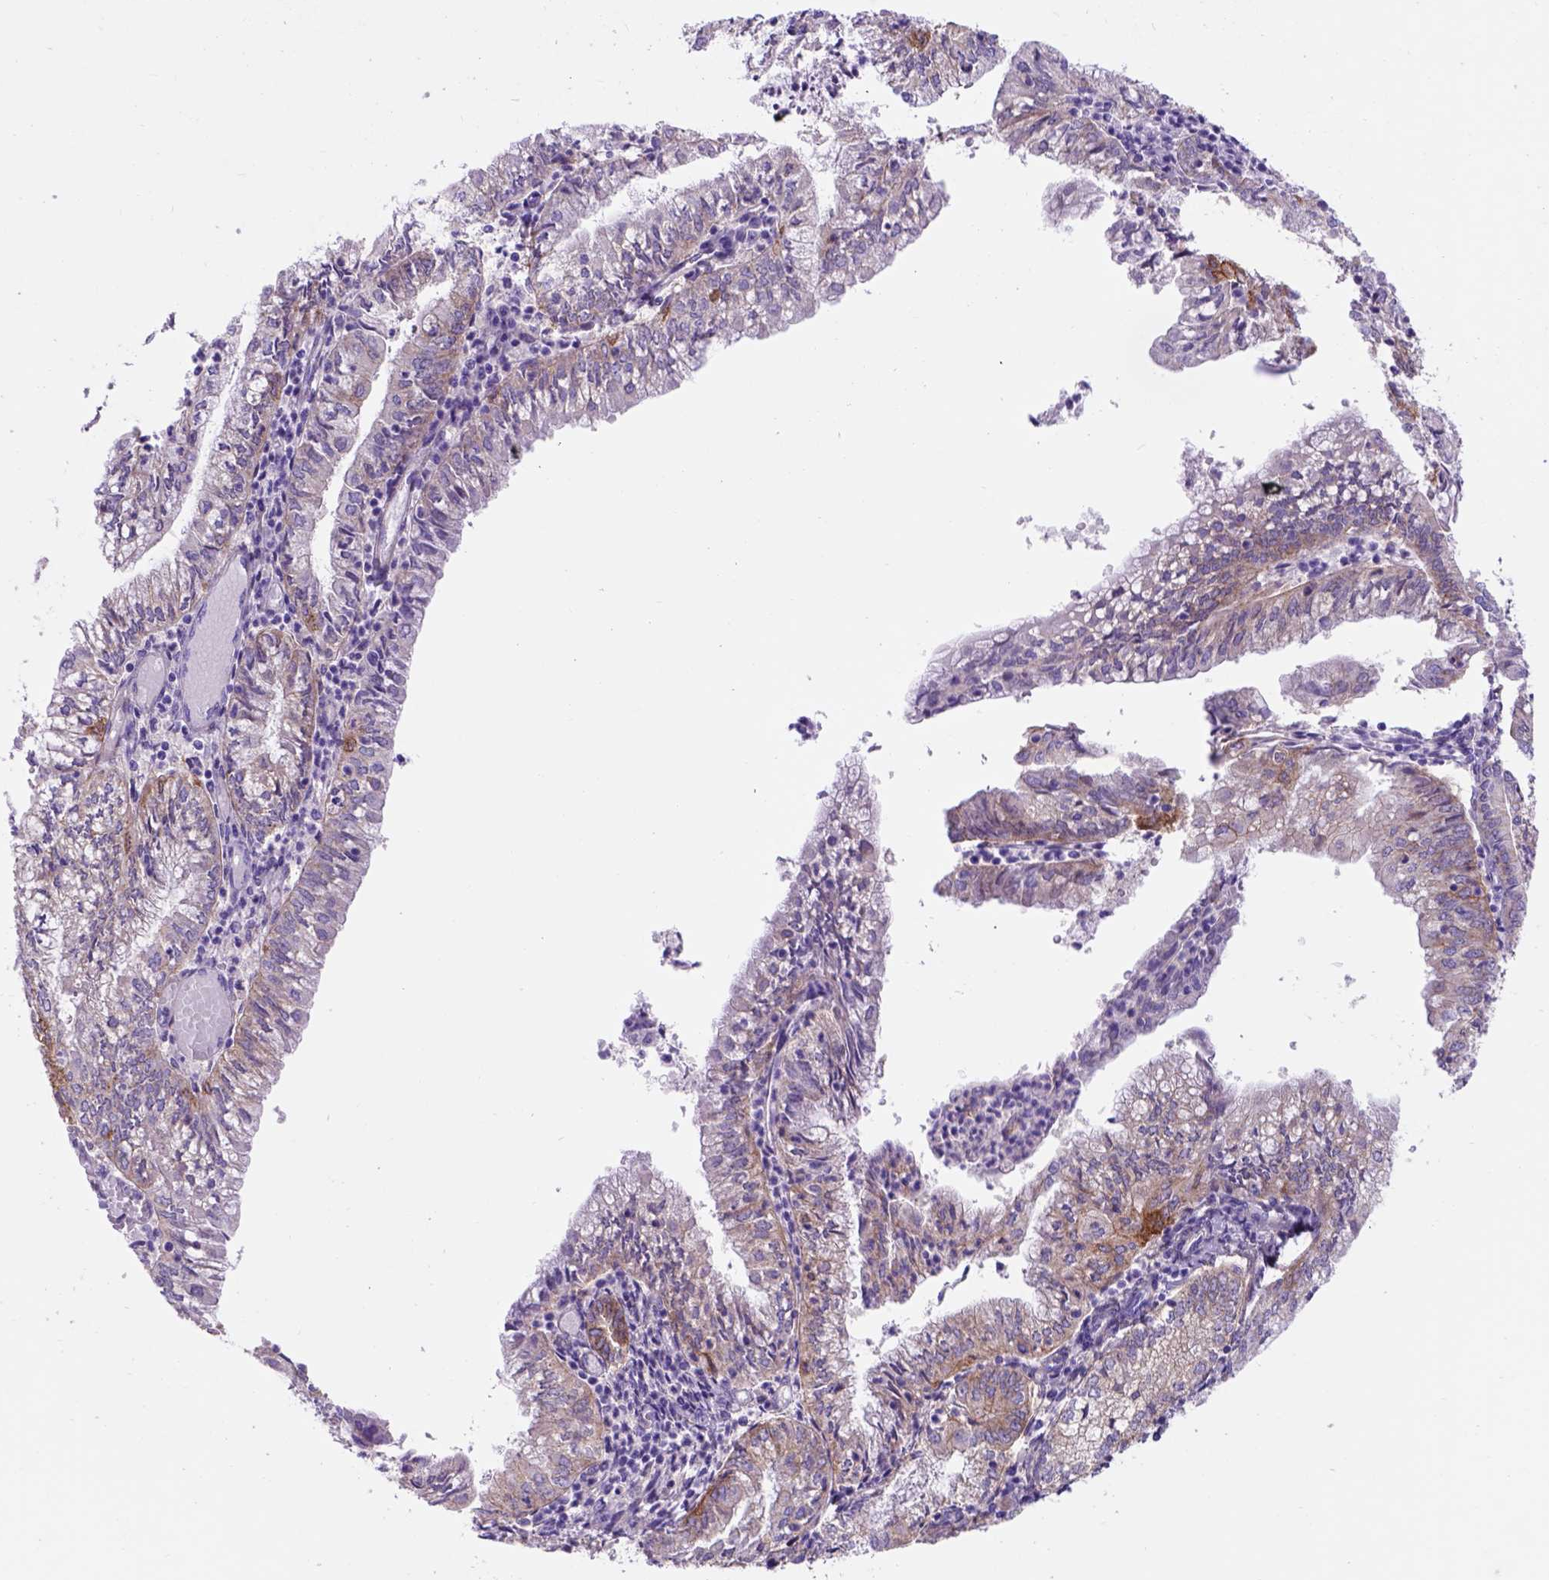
{"staining": {"intensity": "weak", "quantity": "25%-75%", "location": "cytoplasmic/membranous"}, "tissue": "endometrial cancer", "cell_type": "Tumor cells", "image_type": "cancer", "snomed": [{"axis": "morphology", "description": "Adenocarcinoma, NOS"}, {"axis": "topography", "description": "Endometrium"}], "caption": "A high-resolution micrograph shows IHC staining of adenocarcinoma (endometrial), which demonstrates weak cytoplasmic/membranous staining in about 25%-75% of tumor cells.", "gene": "EGFR", "patient": {"sex": "female", "age": 55}}